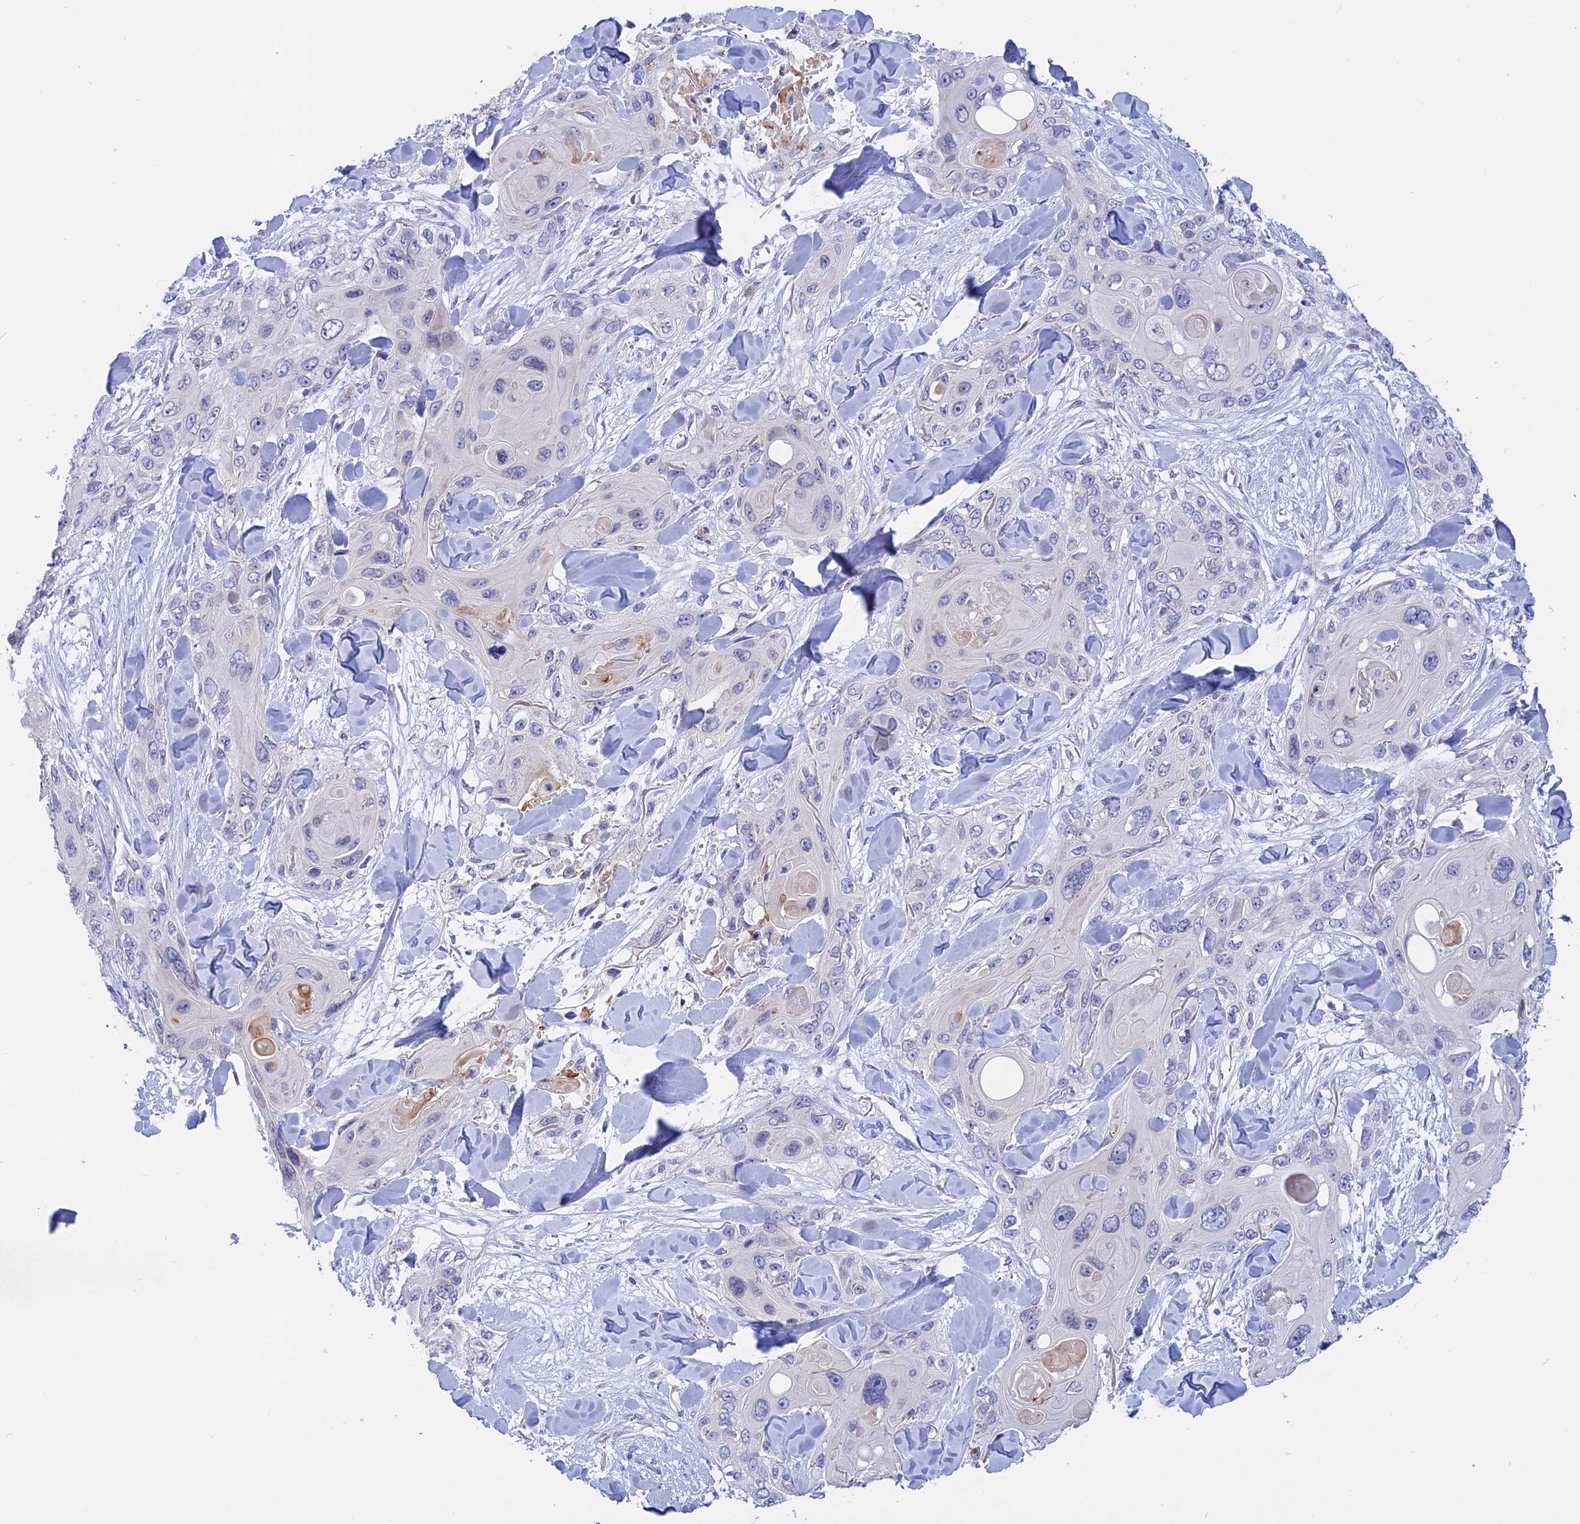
{"staining": {"intensity": "negative", "quantity": "none", "location": "none"}, "tissue": "skin cancer", "cell_type": "Tumor cells", "image_type": "cancer", "snomed": [{"axis": "morphology", "description": "Normal tissue, NOS"}, {"axis": "morphology", "description": "Squamous cell carcinoma, NOS"}, {"axis": "topography", "description": "Skin"}], "caption": "Tumor cells are negative for brown protein staining in squamous cell carcinoma (skin). (IHC, brightfield microscopy, high magnification).", "gene": "GK5", "patient": {"sex": "male", "age": 72}}